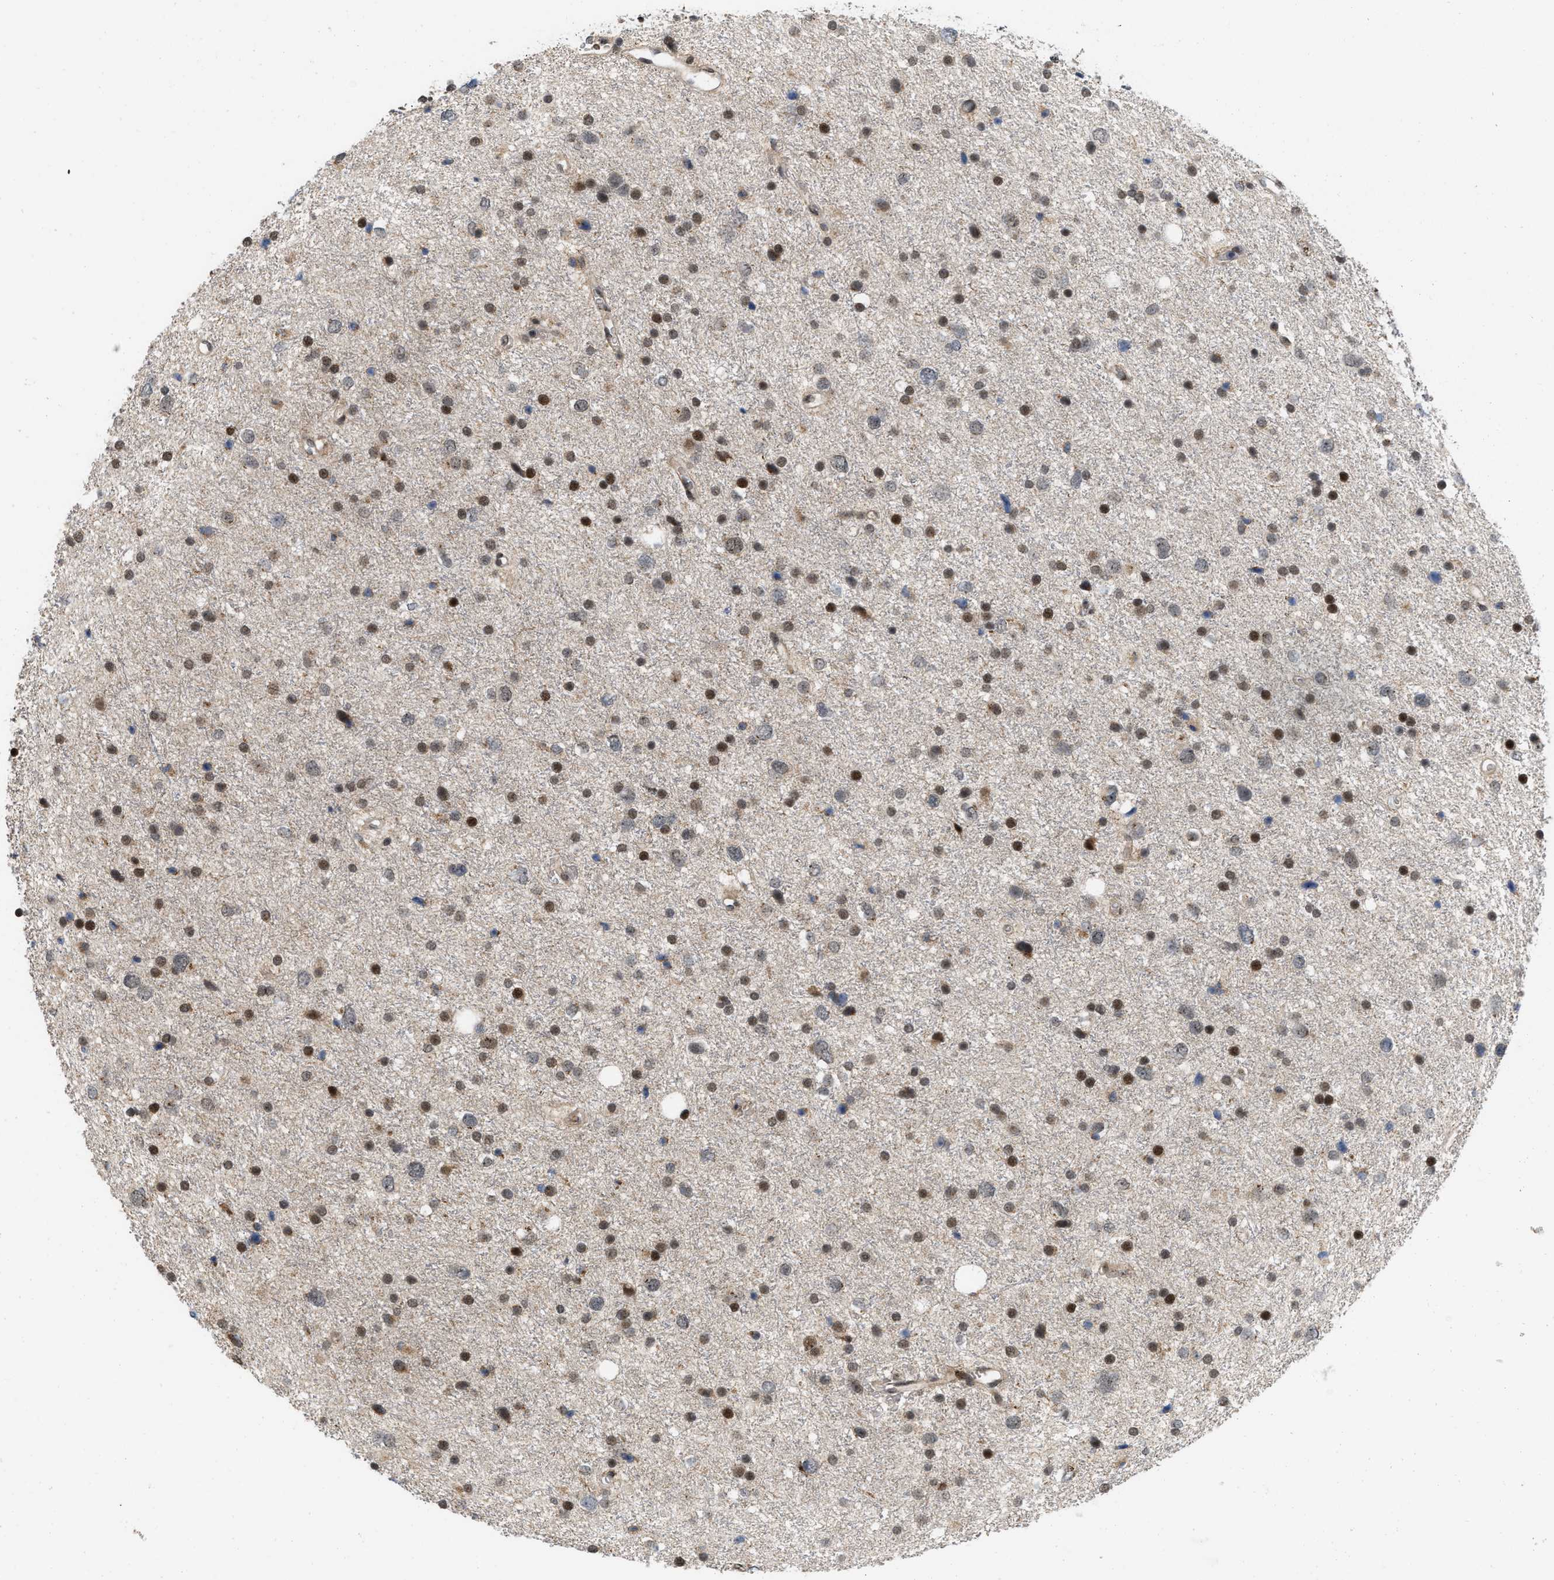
{"staining": {"intensity": "strong", "quantity": "25%-75%", "location": "nuclear"}, "tissue": "glioma", "cell_type": "Tumor cells", "image_type": "cancer", "snomed": [{"axis": "morphology", "description": "Glioma, malignant, Low grade"}, {"axis": "topography", "description": "Brain"}], "caption": "Glioma stained for a protein (brown) exhibits strong nuclear positive staining in about 25%-75% of tumor cells.", "gene": "ANKRD11", "patient": {"sex": "female", "age": 37}}